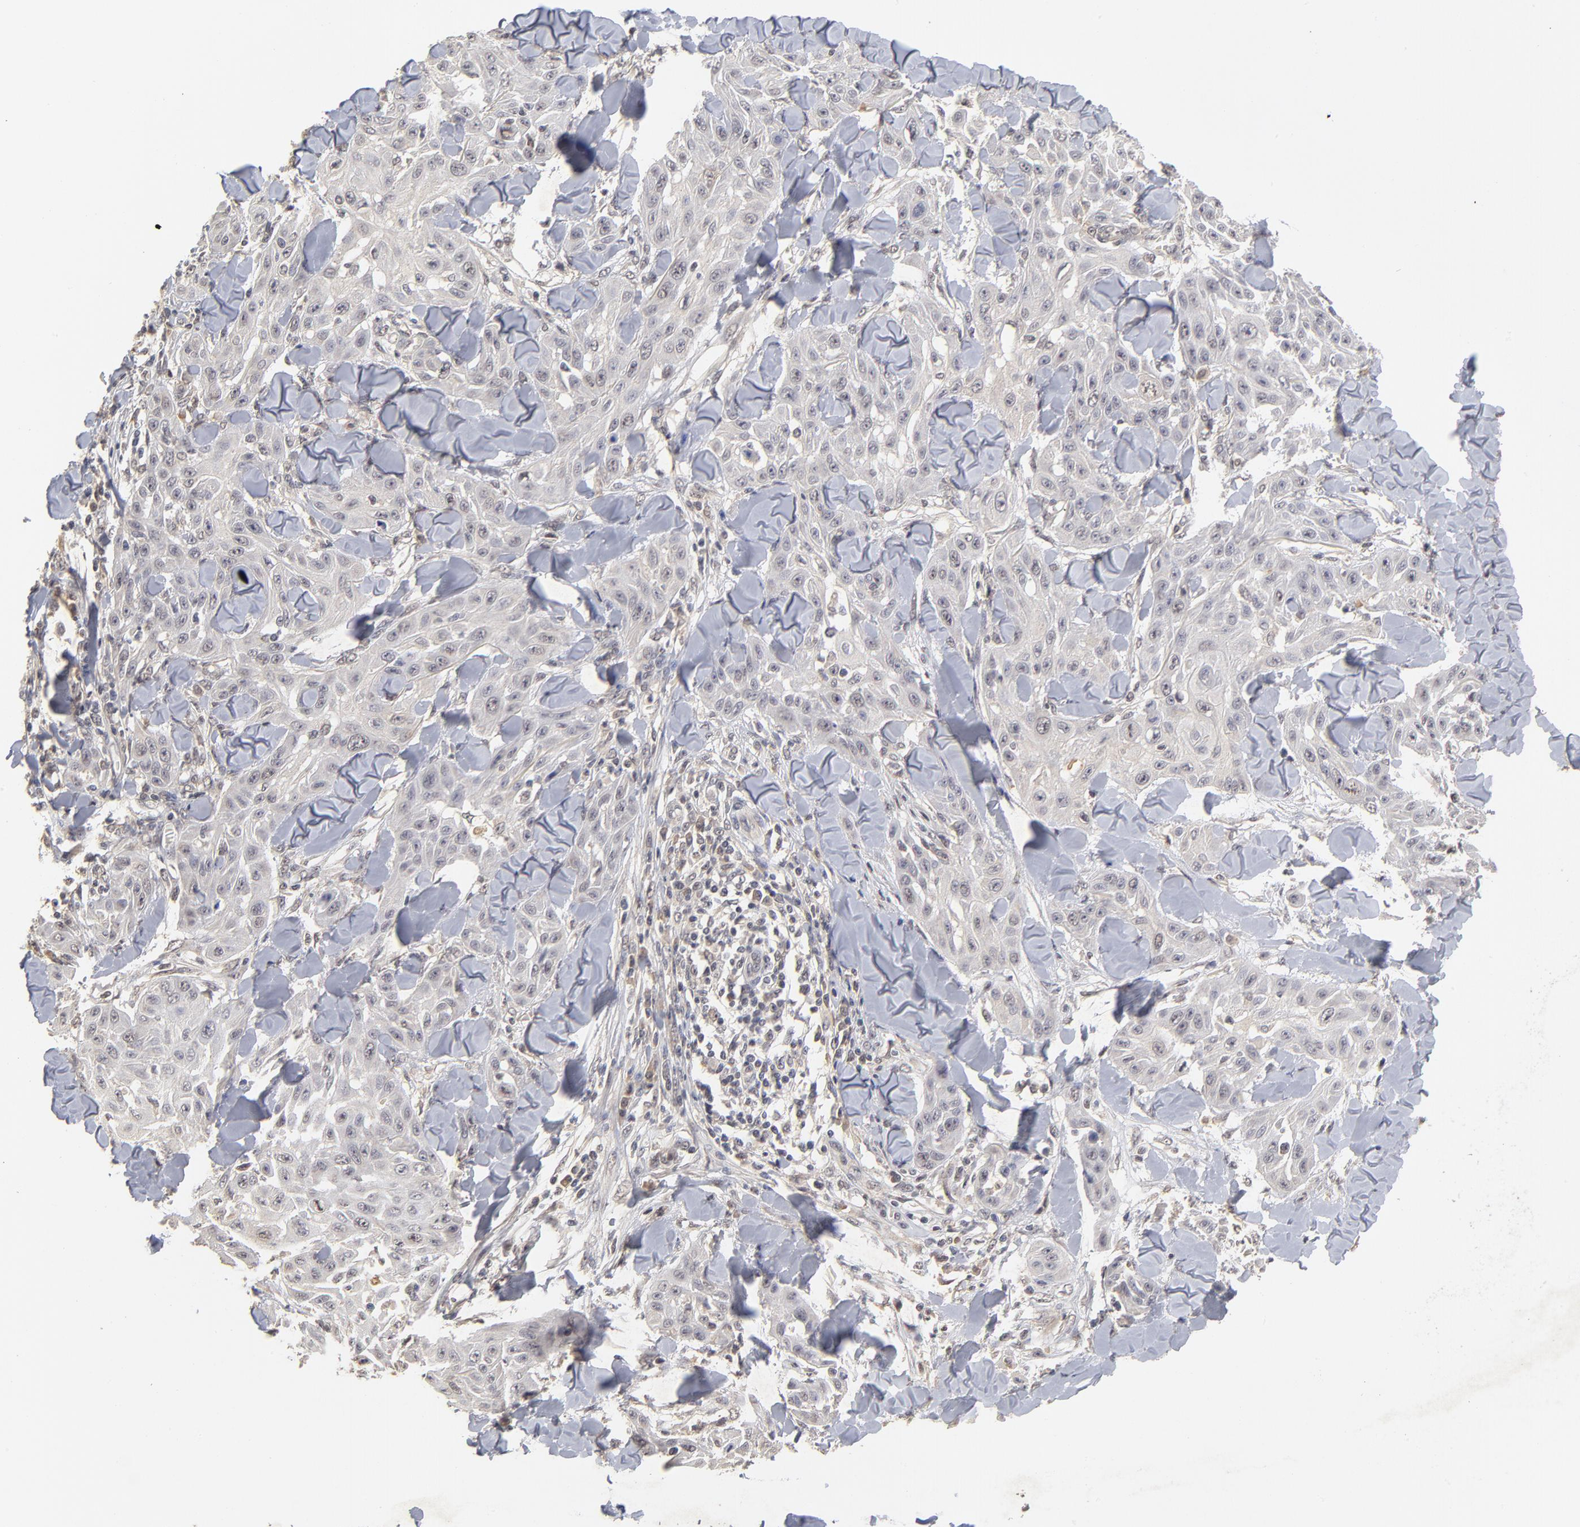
{"staining": {"intensity": "negative", "quantity": "none", "location": "none"}, "tissue": "skin cancer", "cell_type": "Tumor cells", "image_type": "cancer", "snomed": [{"axis": "morphology", "description": "Squamous cell carcinoma, NOS"}, {"axis": "topography", "description": "Skin"}], "caption": "This micrograph is of skin squamous cell carcinoma stained with immunohistochemistry (IHC) to label a protein in brown with the nuclei are counter-stained blue. There is no positivity in tumor cells. (Immunohistochemistry (ihc), brightfield microscopy, high magnification).", "gene": "WSB1", "patient": {"sex": "male", "age": 24}}